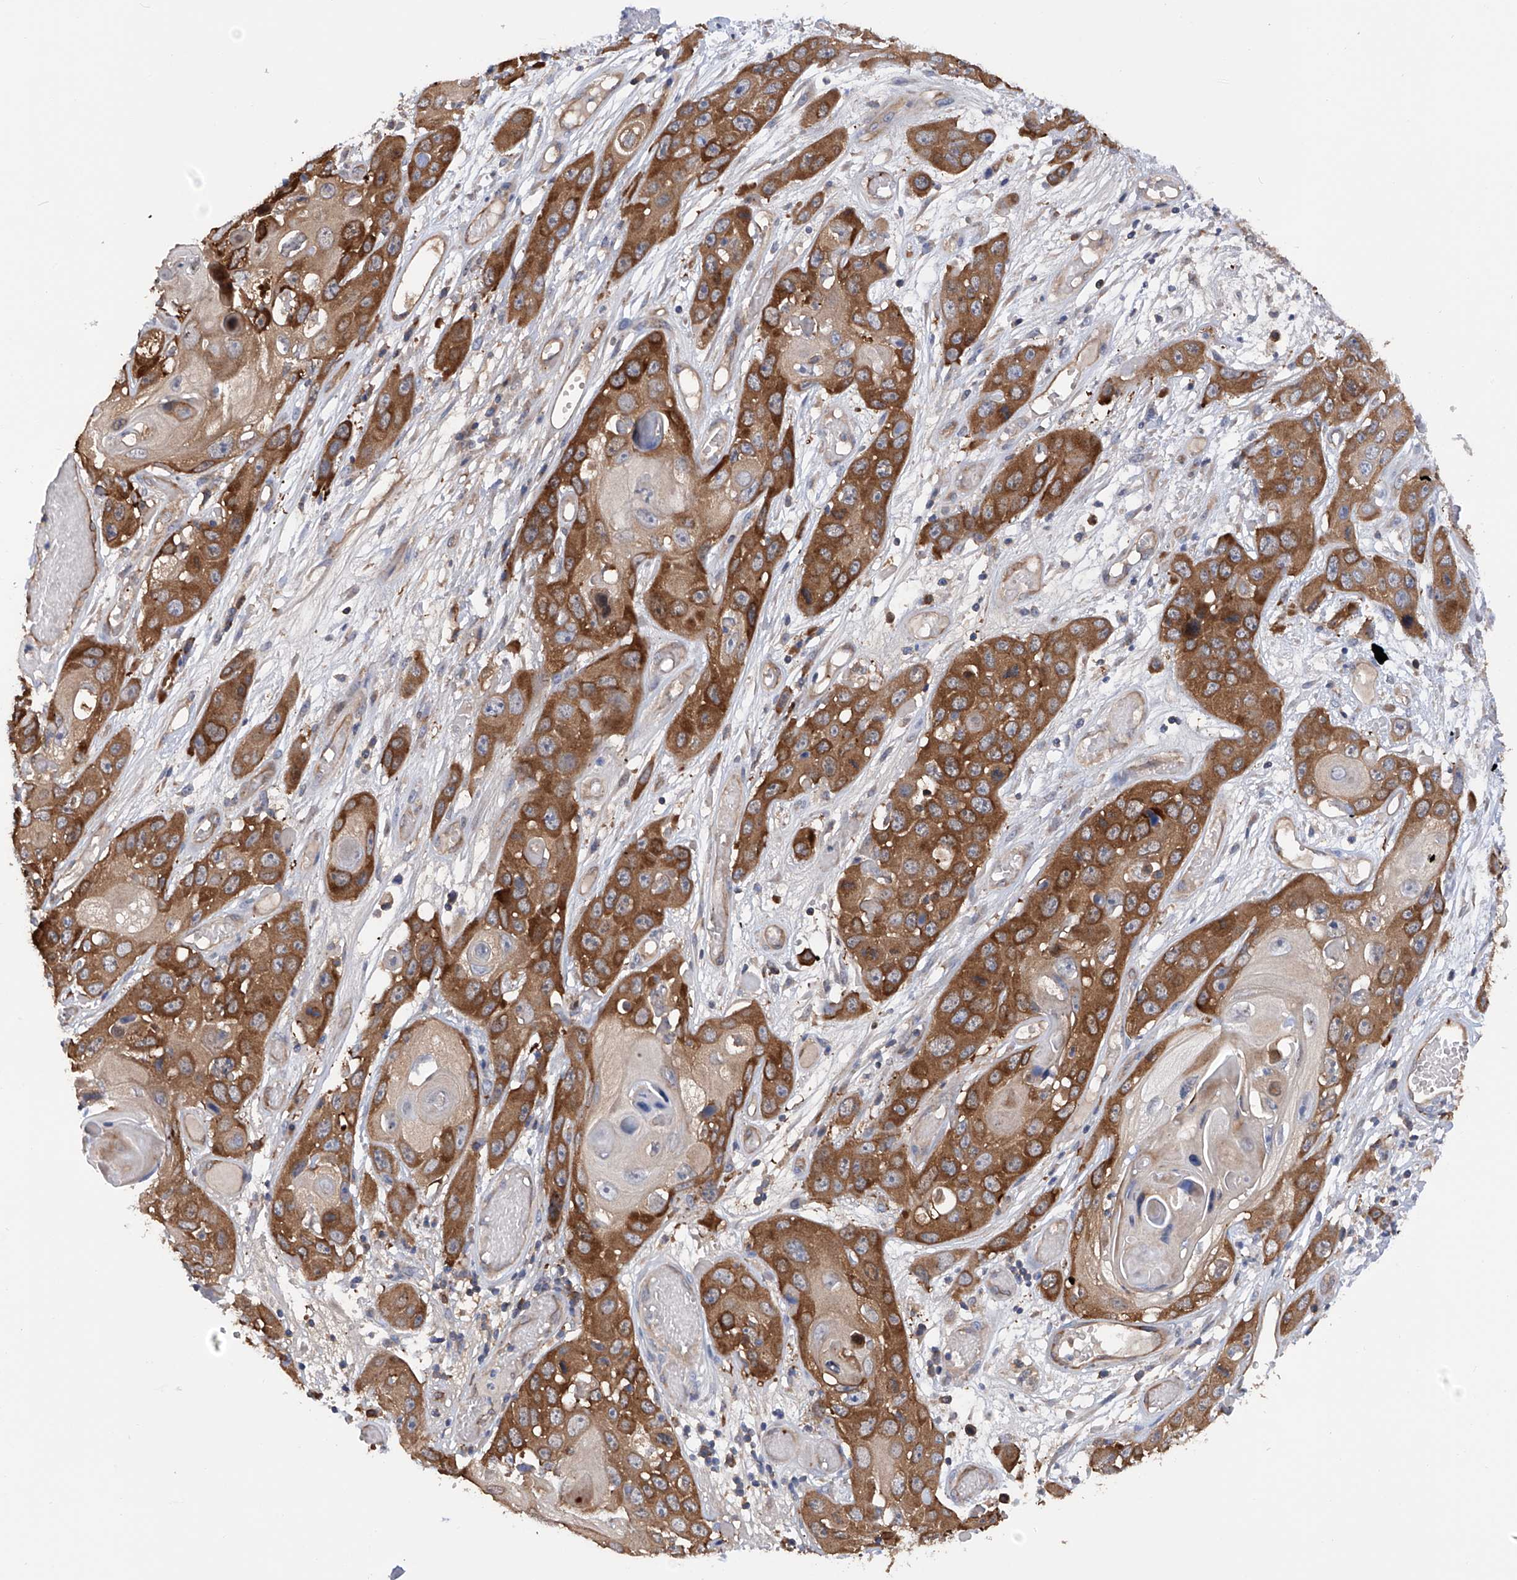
{"staining": {"intensity": "moderate", "quantity": ">75%", "location": "cytoplasmic/membranous"}, "tissue": "skin cancer", "cell_type": "Tumor cells", "image_type": "cancer", "snomed": [{"axis": "morphology", "description": "Squamous cell carcinoma, NOS"}, {"axis": "topography", "description": "Skin"}], "caption": "Skin cancer tissue demonstrates moderate cytoplasmic/membranous staining in approximately >75% of tumor cells", "gene": "NUDT17", "patient": {"sex": "male", "age": 55}}